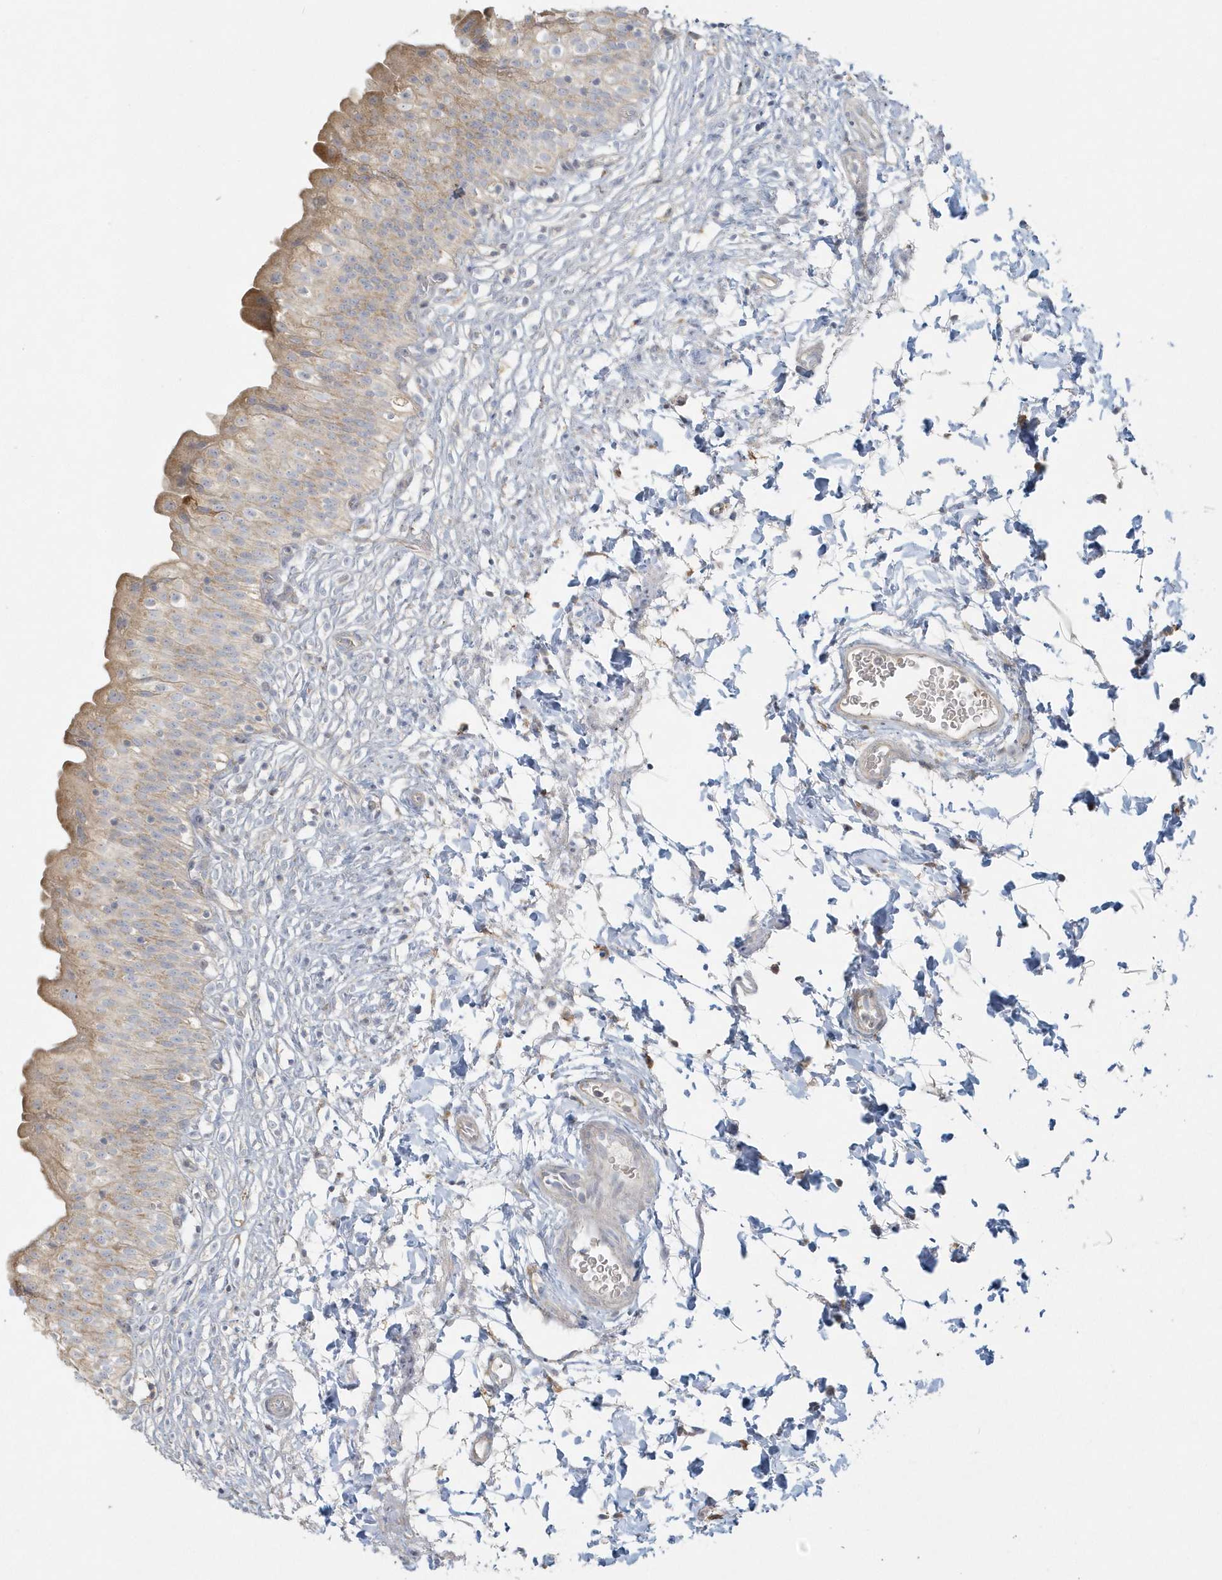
{"staining": {"intensity": "moderate", "quantity": "<25%", "location": "cytoplasmic/membranous"}, "tissue": "urinary bladder", "cell_type": "Urothelial cells", "image_type": "normal", "snomed": [{"axis": "morphology", "description": "Normal tissue, NOS"}, {"axis": "topography", "description": "Urinary bladder"}], "caption": "Moderate cytoplasmic/membranous staining for a protein is seen in approximately <25% of urothelial cells of unremarkable urinary bladder using immunohistochemistry (IHC).", "gene": "BLTP3A", "patient": {"sex": "male", "age": 55}}